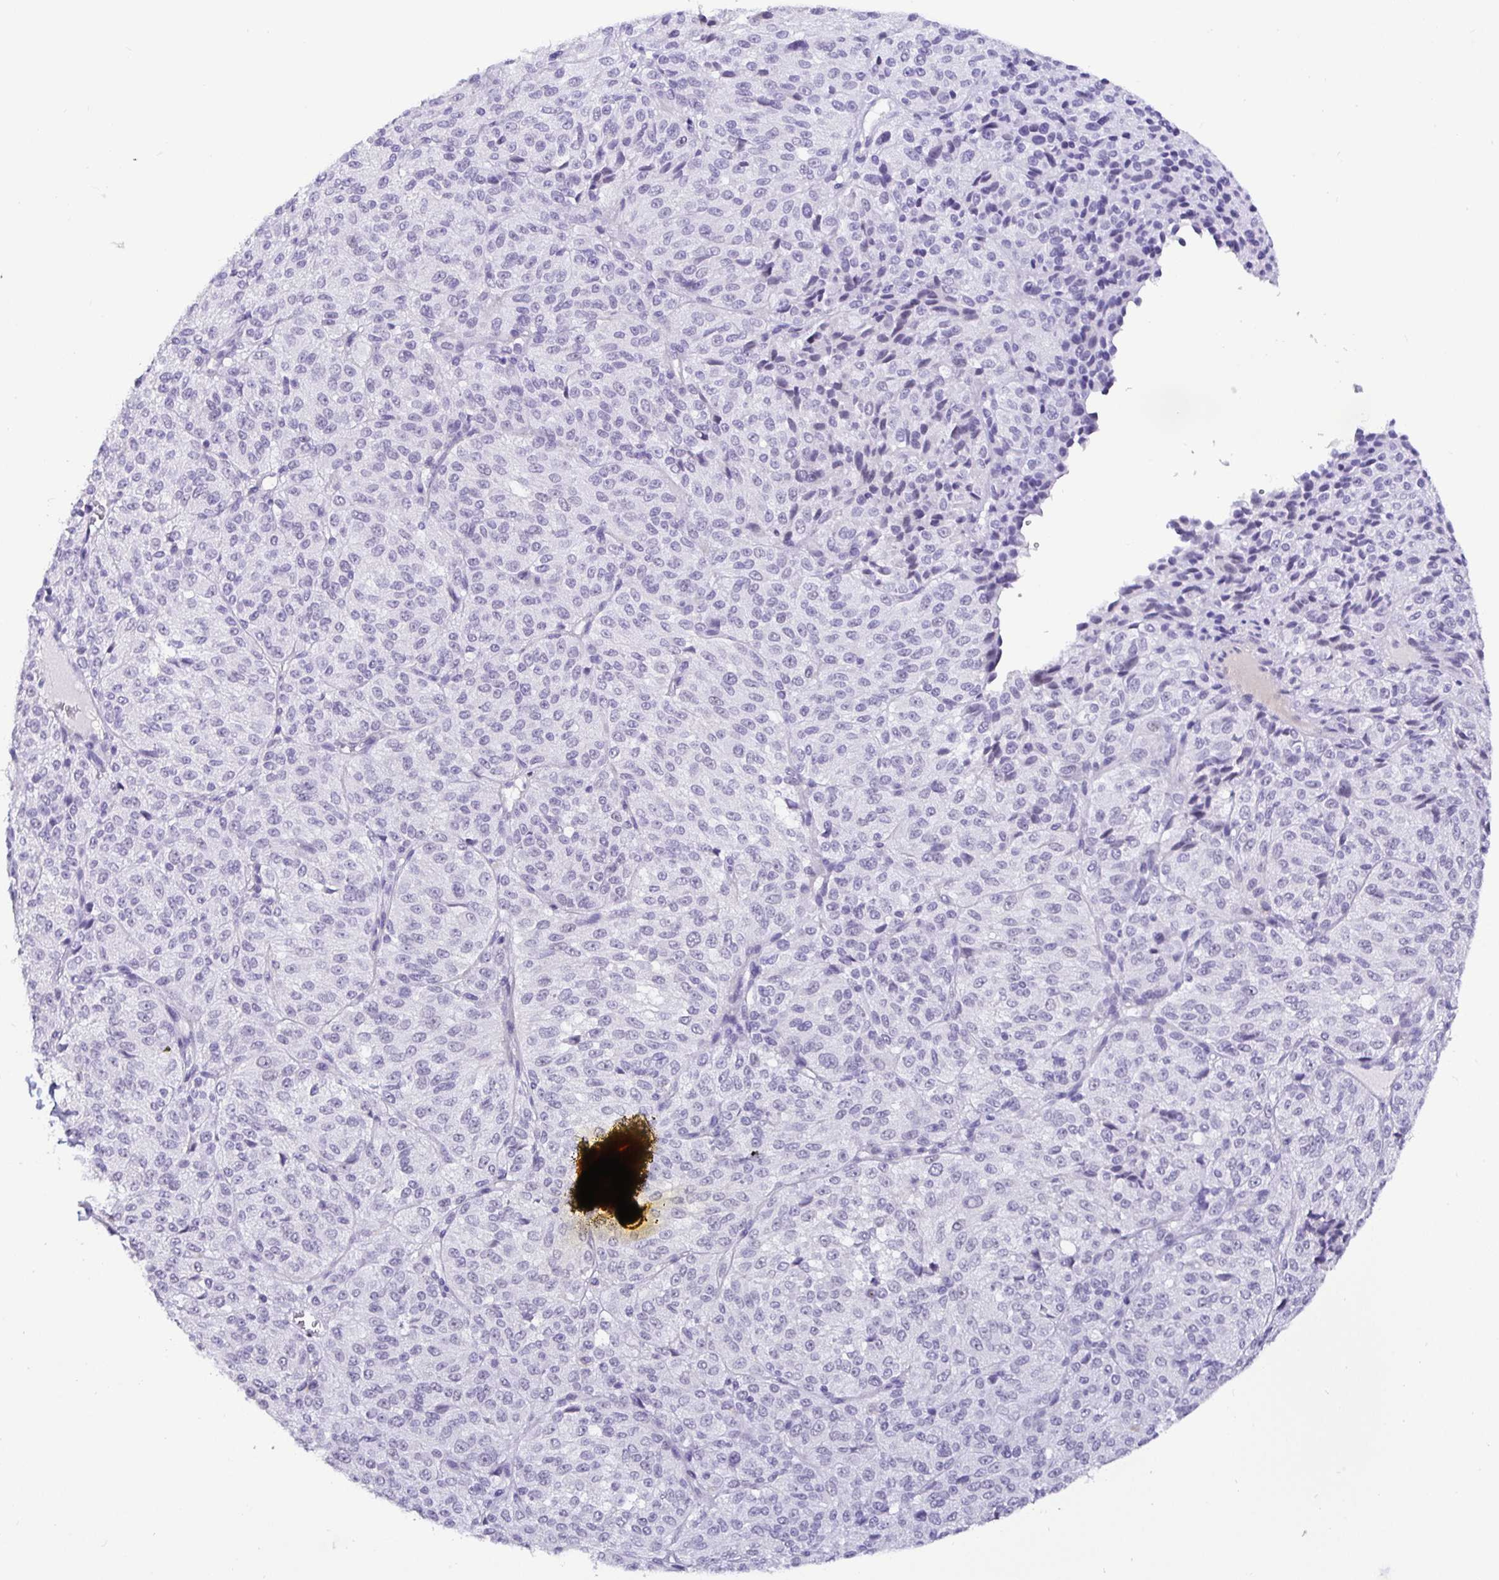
{"staining": {"intensity": "negative", "quantity": "none", "location": "none"}, "tissue": "melanoma", "cell_type": "Tumor cells", "image_type": "cancer", "snomed": [{"axis": "morphology", "description": "Malignant melanoma, Metastatic site"}, {"axis": "topography", "description": "Brain"}], "caption": "This is an immunohistochemistry (IHC) photomicrograph of malignant melanoma (metastatic site). There is no positivity in tumor cells.", "gene": "NUP188", "patient": {"sex": "female", "age": 56}}